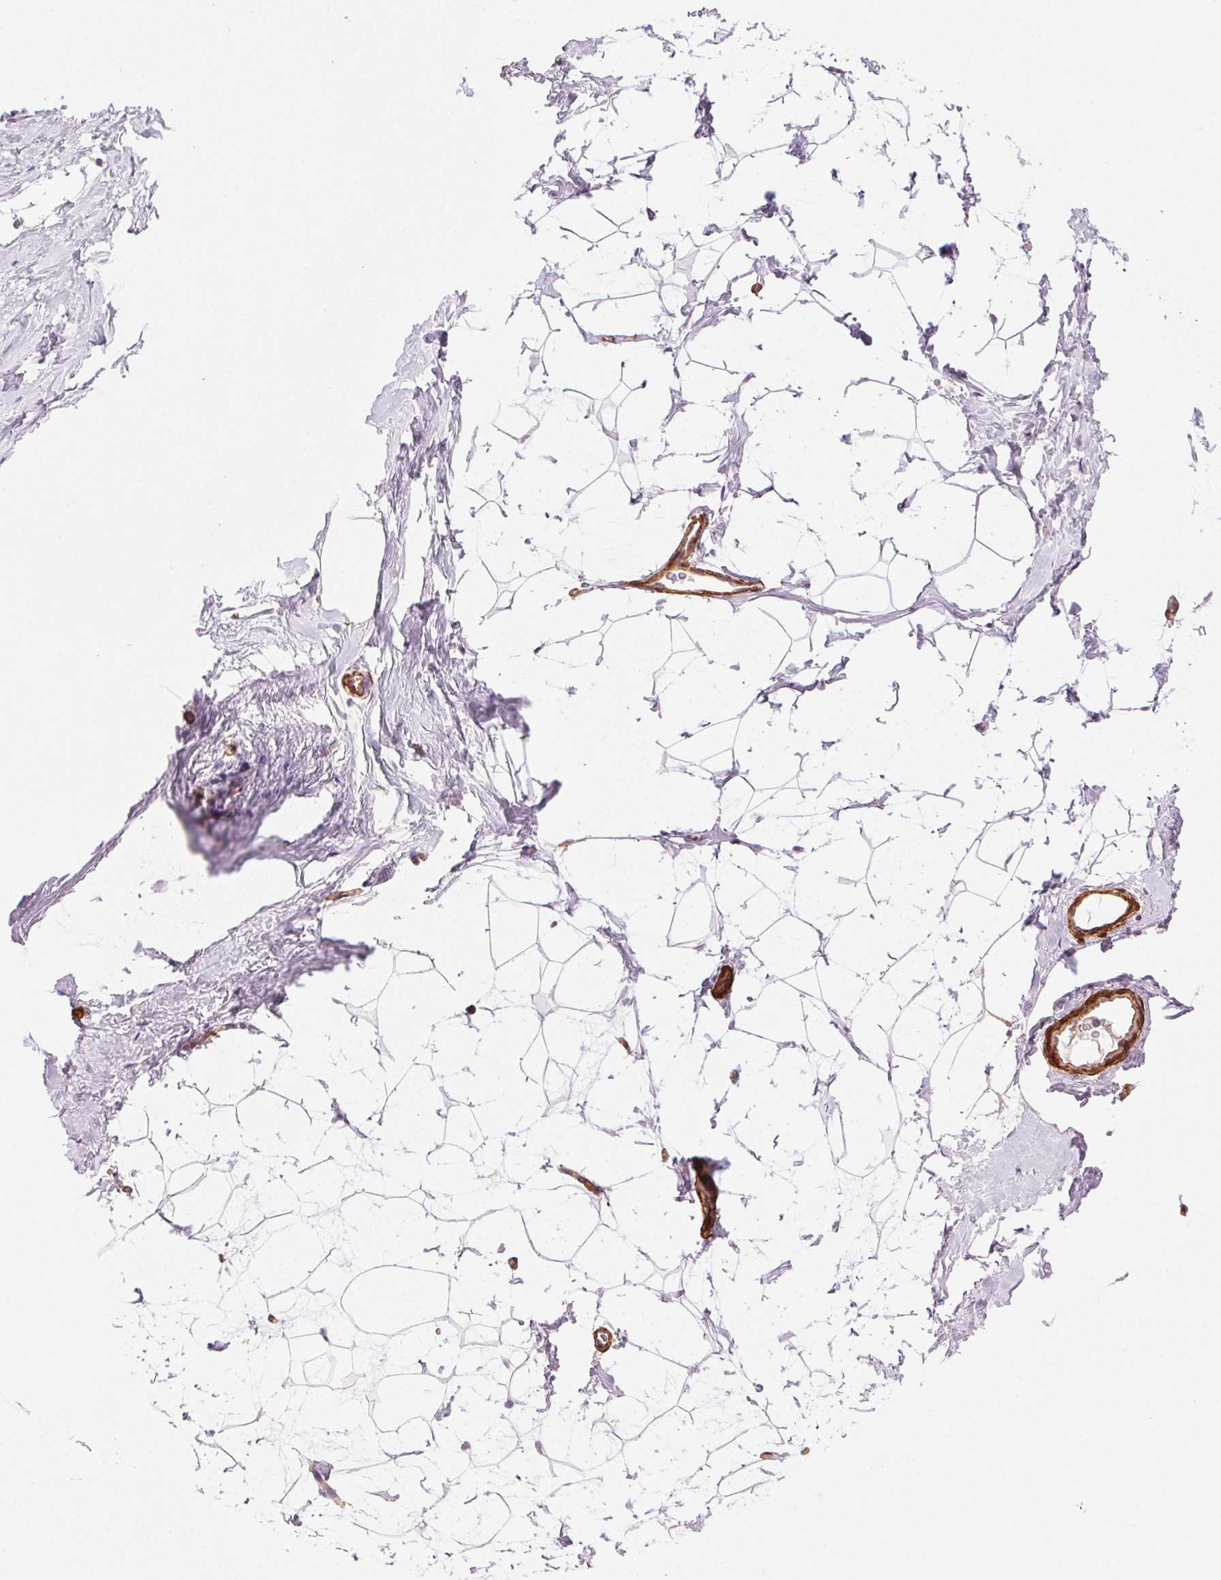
{"staining": {"intensity": "negative", "quantity": "none", "location": "none"}, "tissue": "breast", "cell_type": "Adipocytes", "image_type": "normal", "snomed": [{"axis": "morphology", "description": "Normal tissue, NOS"}, {"axis": "topography", "description": "Breast"}], "caption": "A high-resolution histopathology image shows IHC staining of benign breast, which displays no significant positivity in adipocytes.", "gene": "GPX8", "patient": {"sex": "female", "age": 32}}